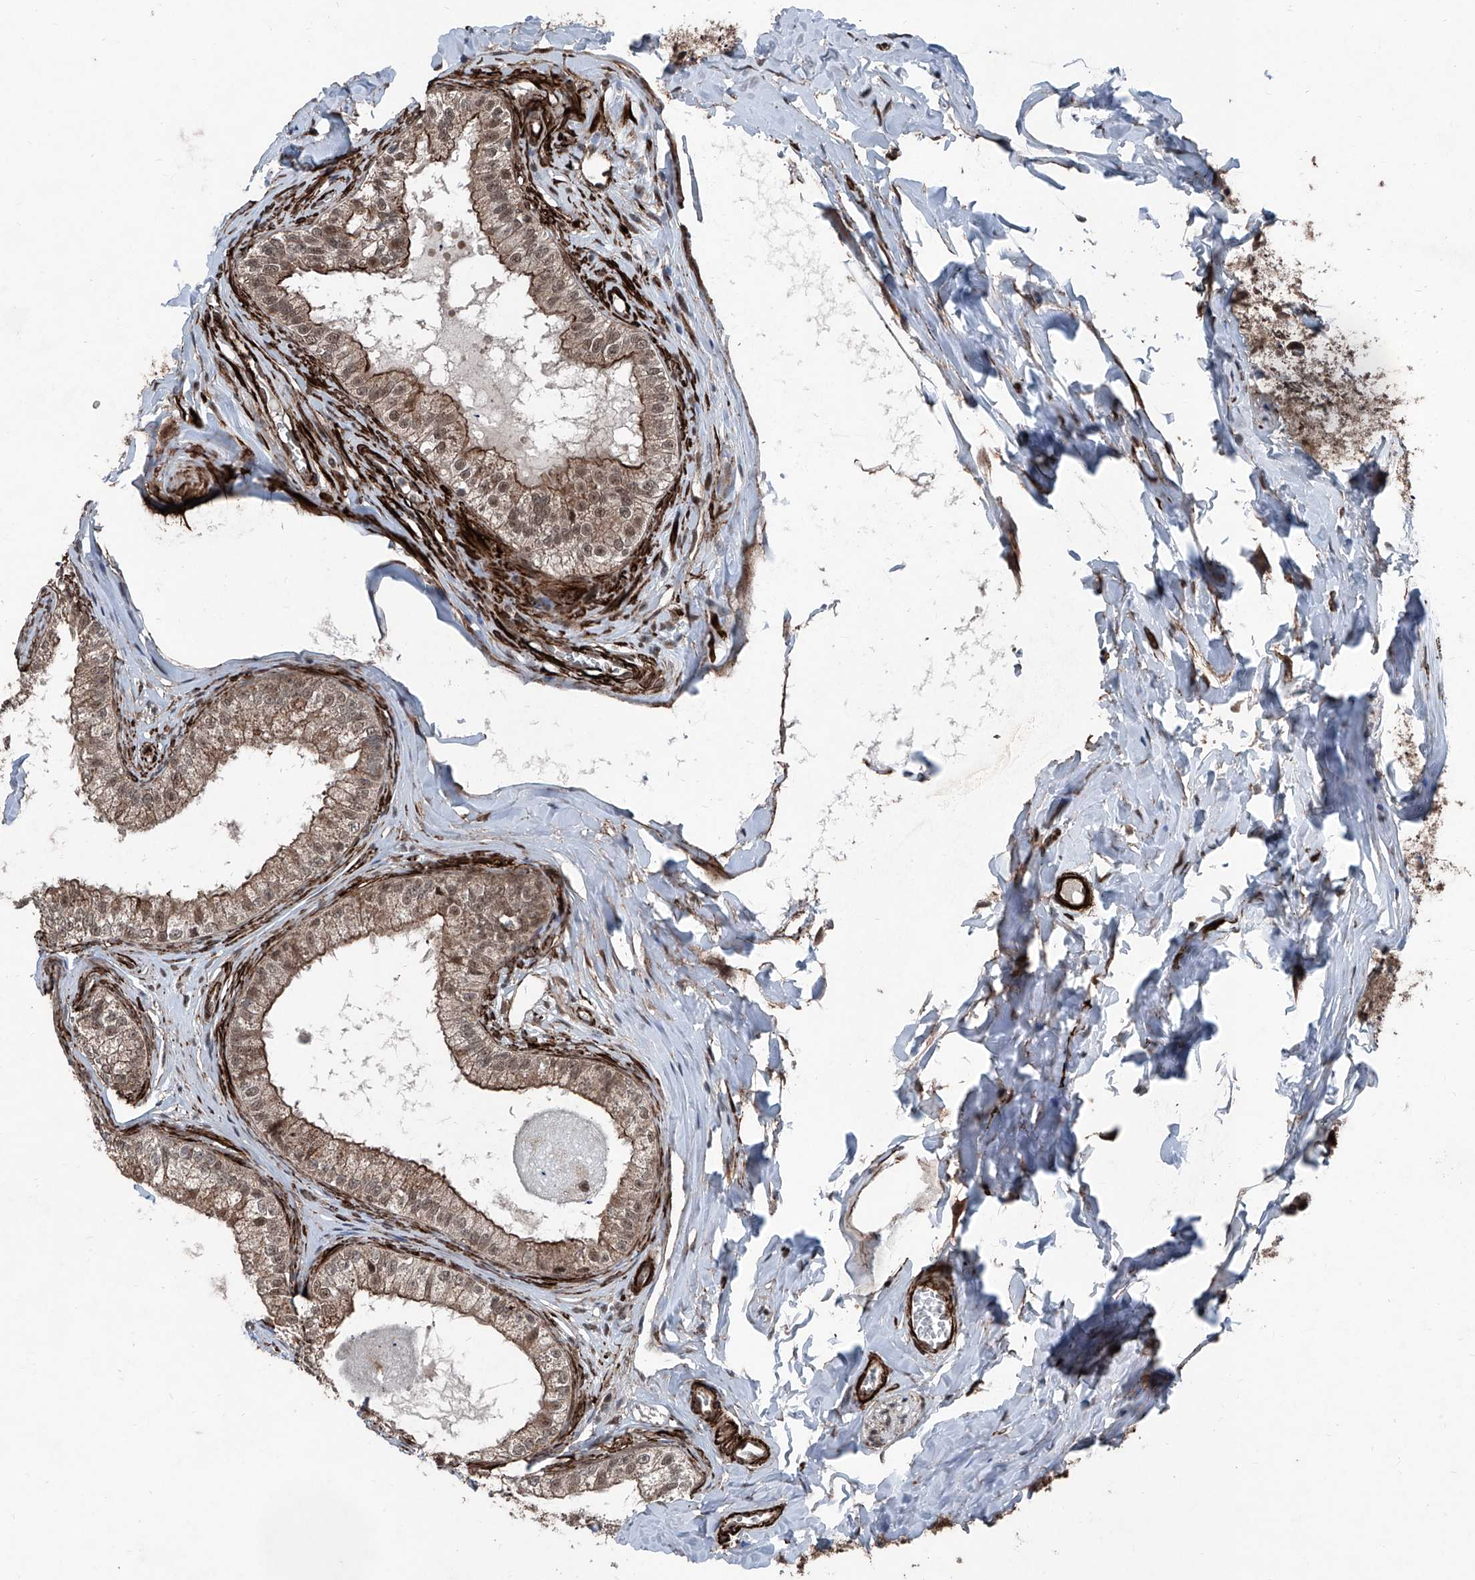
{"staining": {"intensity": "moderate", "quantity": "25%-75%", "location": "cytoplasmic/membranous,nuclear"}, "tissue": "epididymis", "cell_type": "Glandular cells", "image_type": "normal", "snomed": [{"axis": "morphology", "description": "Normal tissue, NOS"}, {"axis": "topography", "description": "Epididymis"}], "caption": "Moderate cytoplasmic/membranous,nuclear staining is appreciated in about 25%-75% of glandular cells in benign epididymis. The protein of interest is stained brown, and the nuclei are stained in blue (DAB (3,3'-diaminobenzidine) IHC with brightfield microscopy, high magnification).", "gene": "COA7", "patient": {"sex": "male", "age": 29}}